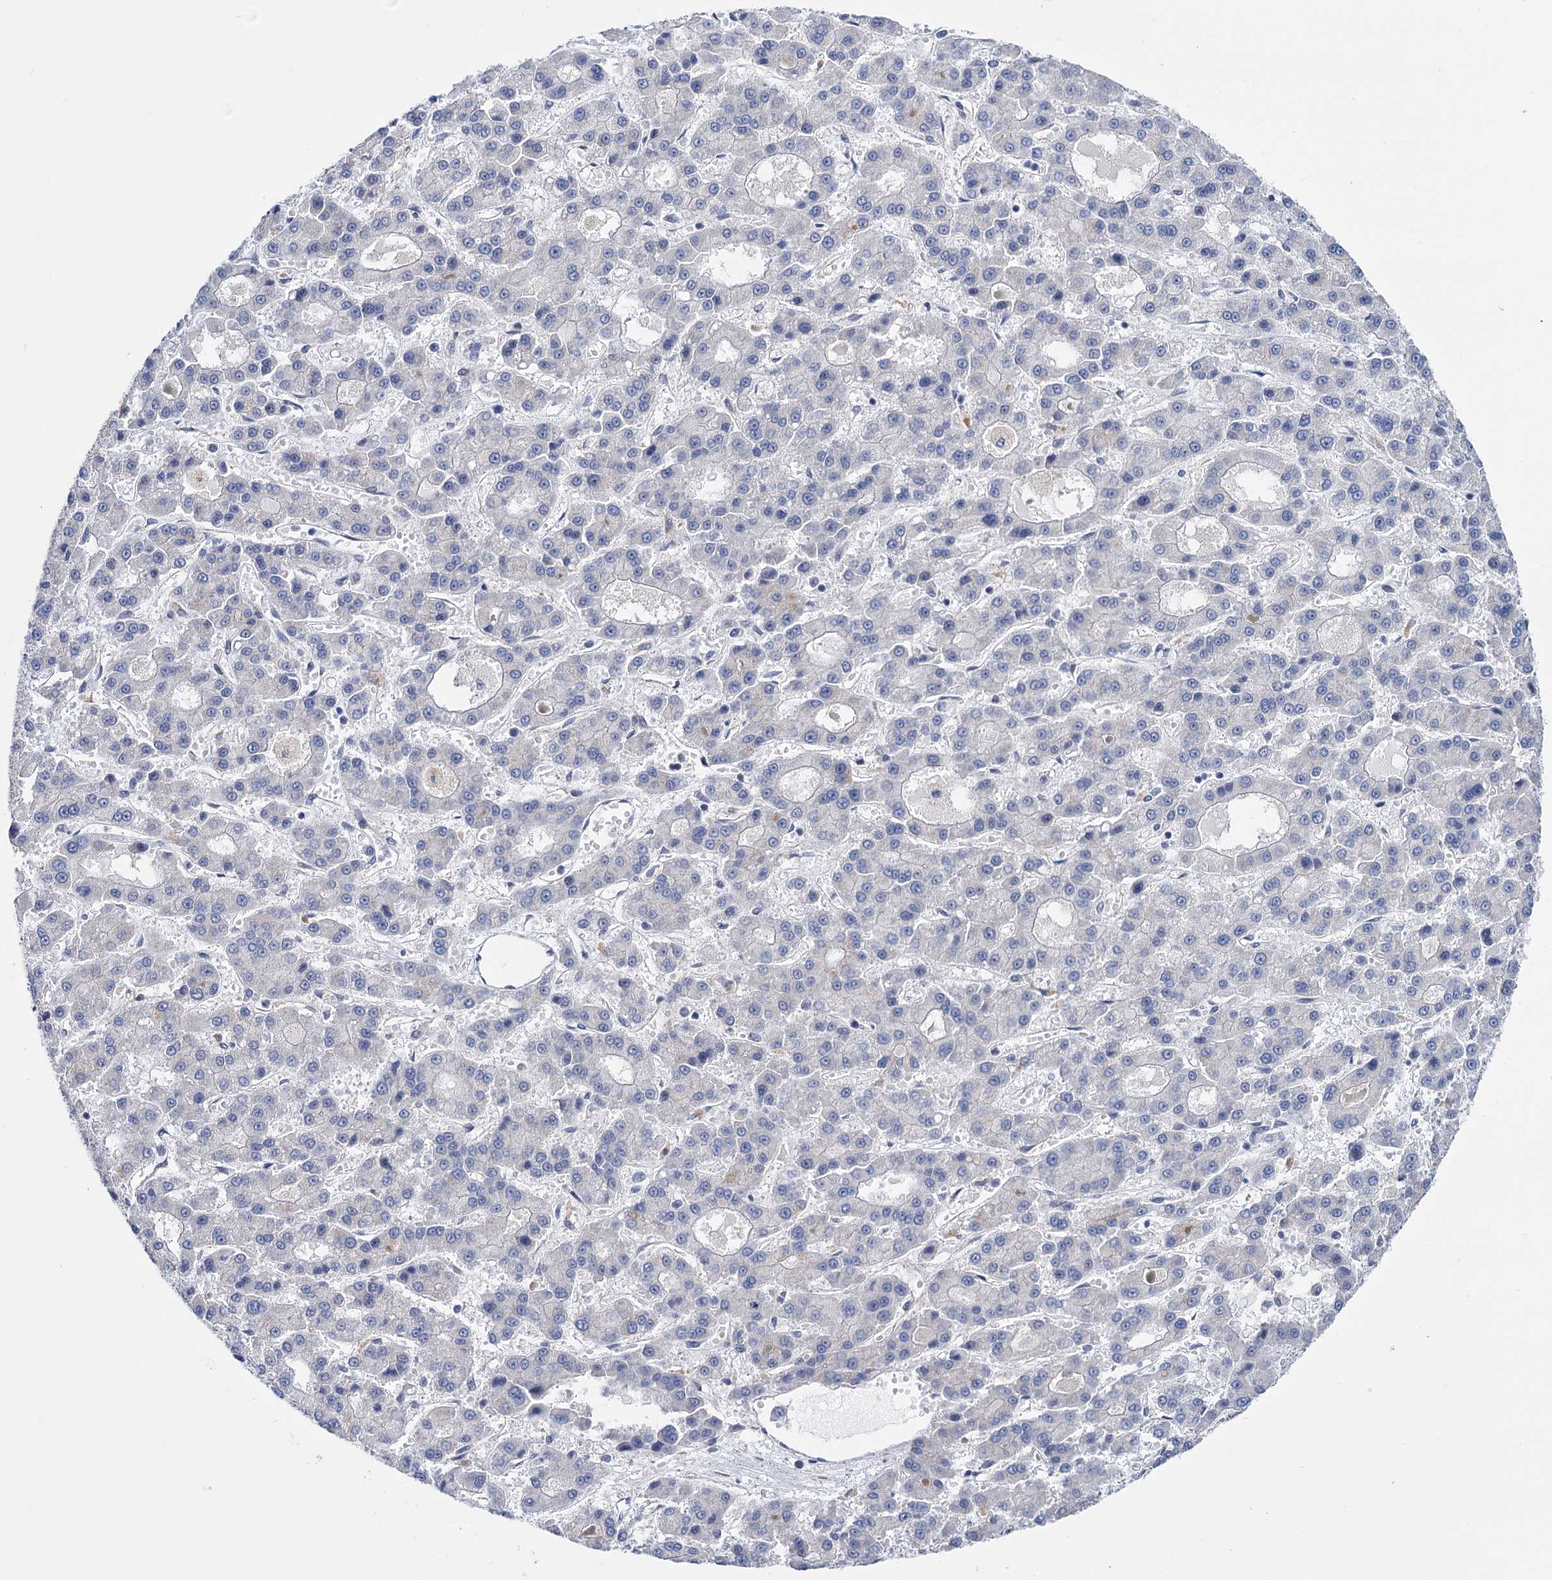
{"staining": {"intensity": "negative", "quantity": "none", "location": "none"}, "tissue": "liver cancer", "cell_type": "Tumor cells", "image_type": "cancer", "snomed": [{"axis": "morphology", "description": "Carcinoma, Hepatocellular, NOS"}, {"axis": "topography", "description": "Liver"}], "caption": "Tumor cells are negative for brown protein staining in liver cancer (hepatocellular carcinoma). The staining was performed using DAB (3,3'-diaminobenzidine) to visualize the protein expression in brown, while the nuclei were stained in blue with hematoxylin (Magnification: 20x).", "gene": "SUCLA2", "patient": {"sex": "male", "age": 70}}